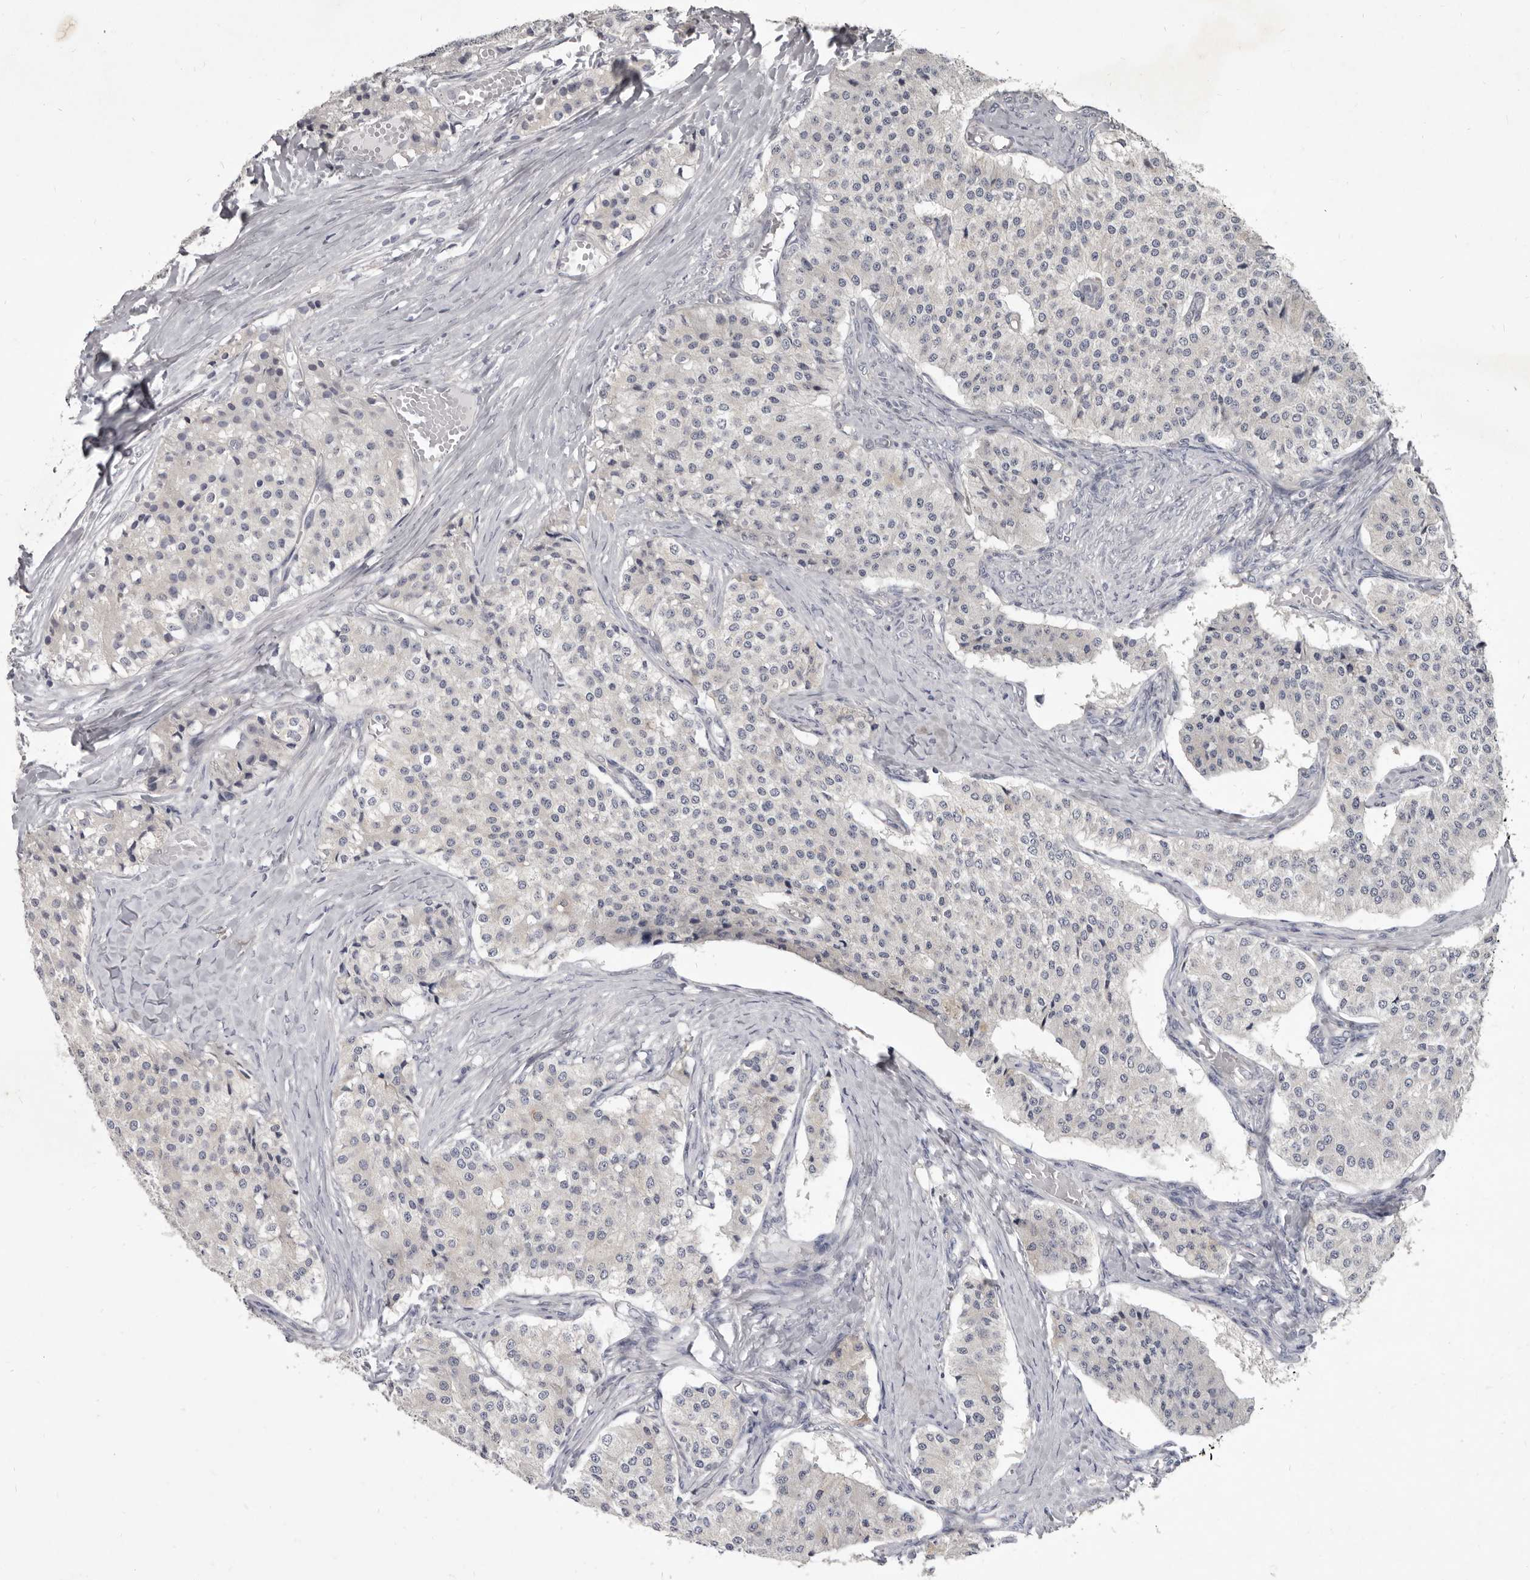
{"staining": {"intensity": "negative", "quantity": "none", "location": "none"}, "tissue": "carcinoid", "cell_type": "Tumor cells", "image_type": "cancer", "snomed": [{"axis": "morphology", "description": "Carcinoid, malignant, NOS"}, {"axis": "topography", "description": "Colon"}], "caption": "Tumor cells show no significant positivity in carcinoid.", "gene": "GSK3B", "patient": {"sex": "female", "age": 52}}